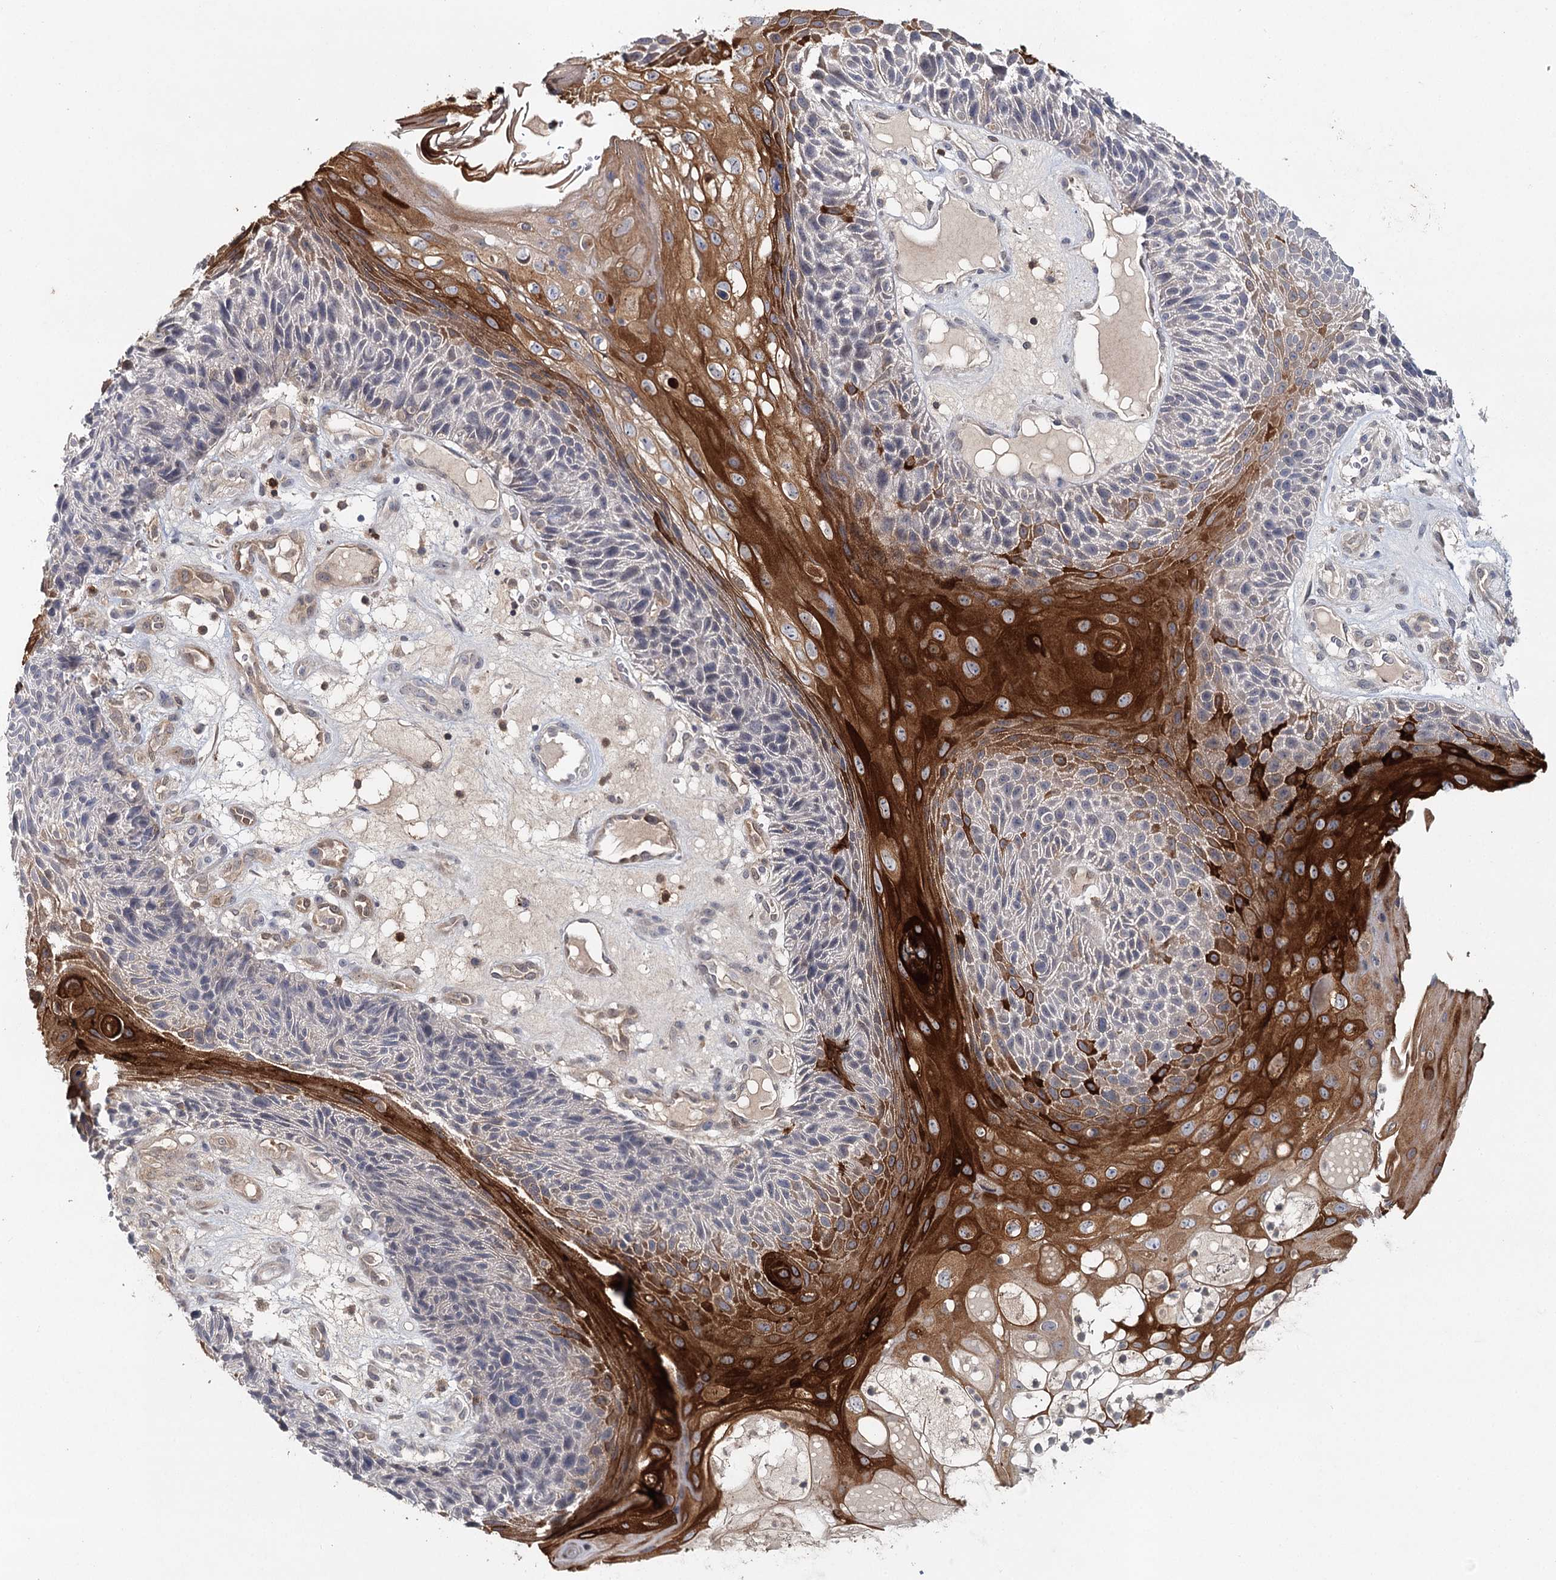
{"staining": {"intensity": "strong", "quantity": "25%-75%", "location": "cytoplasmic/membranous"}, "tissue": "skin cancer", "cell_type": "Tumor cells", "image_type": "cancer", "snomed": [{"axis": "morphology", "description": "Squamous cell carcinoma, NOS"}, {"axis": "topography", "description": "Skin"}], "caption": "A brown stain highlights strong cytoplasmic/membranous positivity of a protein in human skin squamous cell carcinoma tumor cells. (DAB (3,3'-diaminobenzidine) = brown stain, brightfield microscopy at high magnification).", "gene": "SLC41A2", "patient": {"sex": "female", "age": 88}}